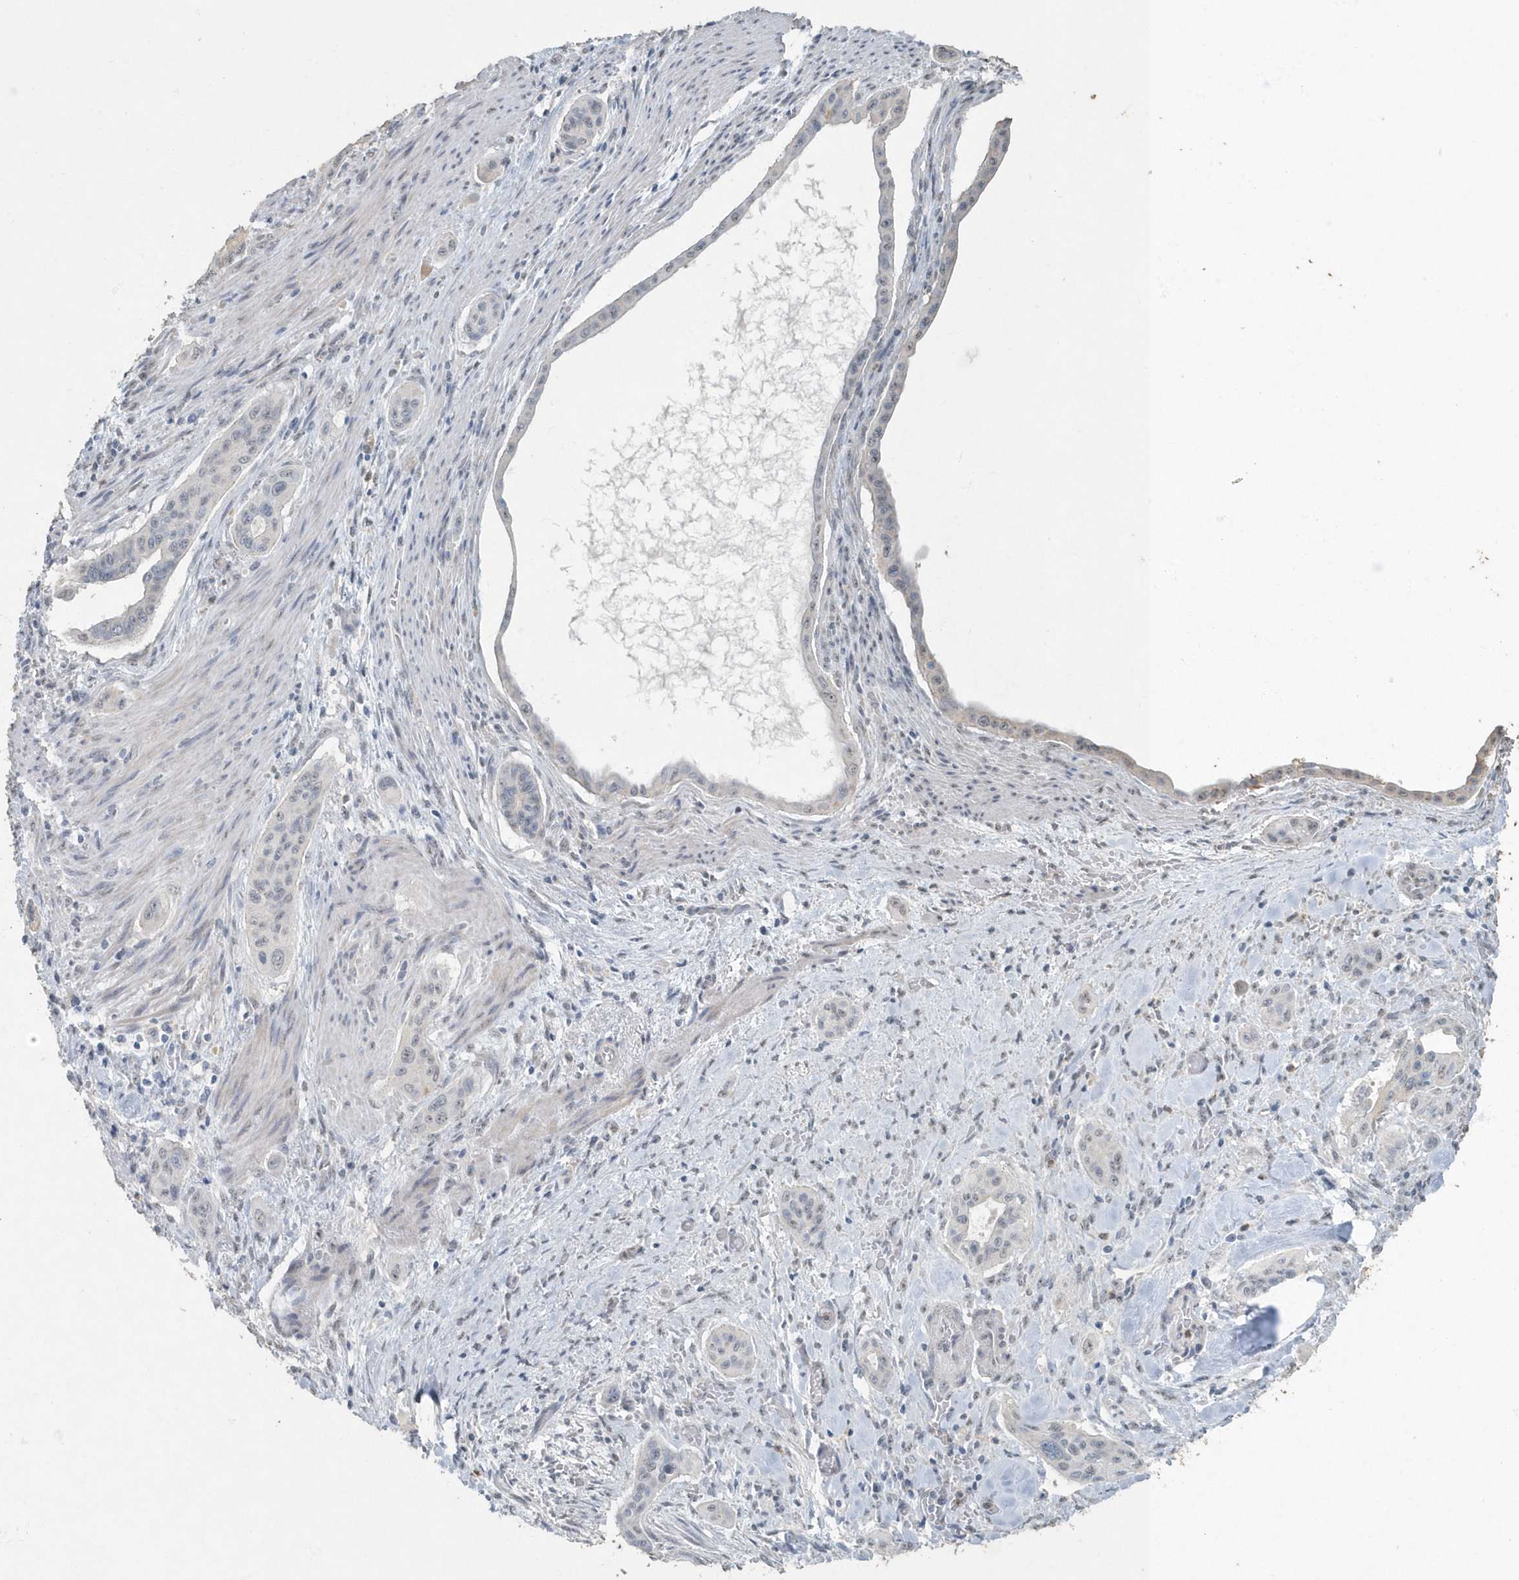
{"staining": {"intensity": "negative", "quantity": "none", "location": "none"}, "tissue": "pancreatic cancer", "cell_type": "Tumor cells", "image_type": "cancer", "snomed": [{"axis": "morphology", "description": "Adenocarcinoma, NOS"}, {"axis": "topography", "description": "Pancreas"}], "caption": "The photomicrograph exhibits no significant staining in tumor cells of pancreatic cancer. Brightfield microscopy of IHC stained with DAB (brown) and hematoxylin (blue), captured at high magnification.", "gene": "MYOT", "patient": {"sex": "male", "age": 77}}